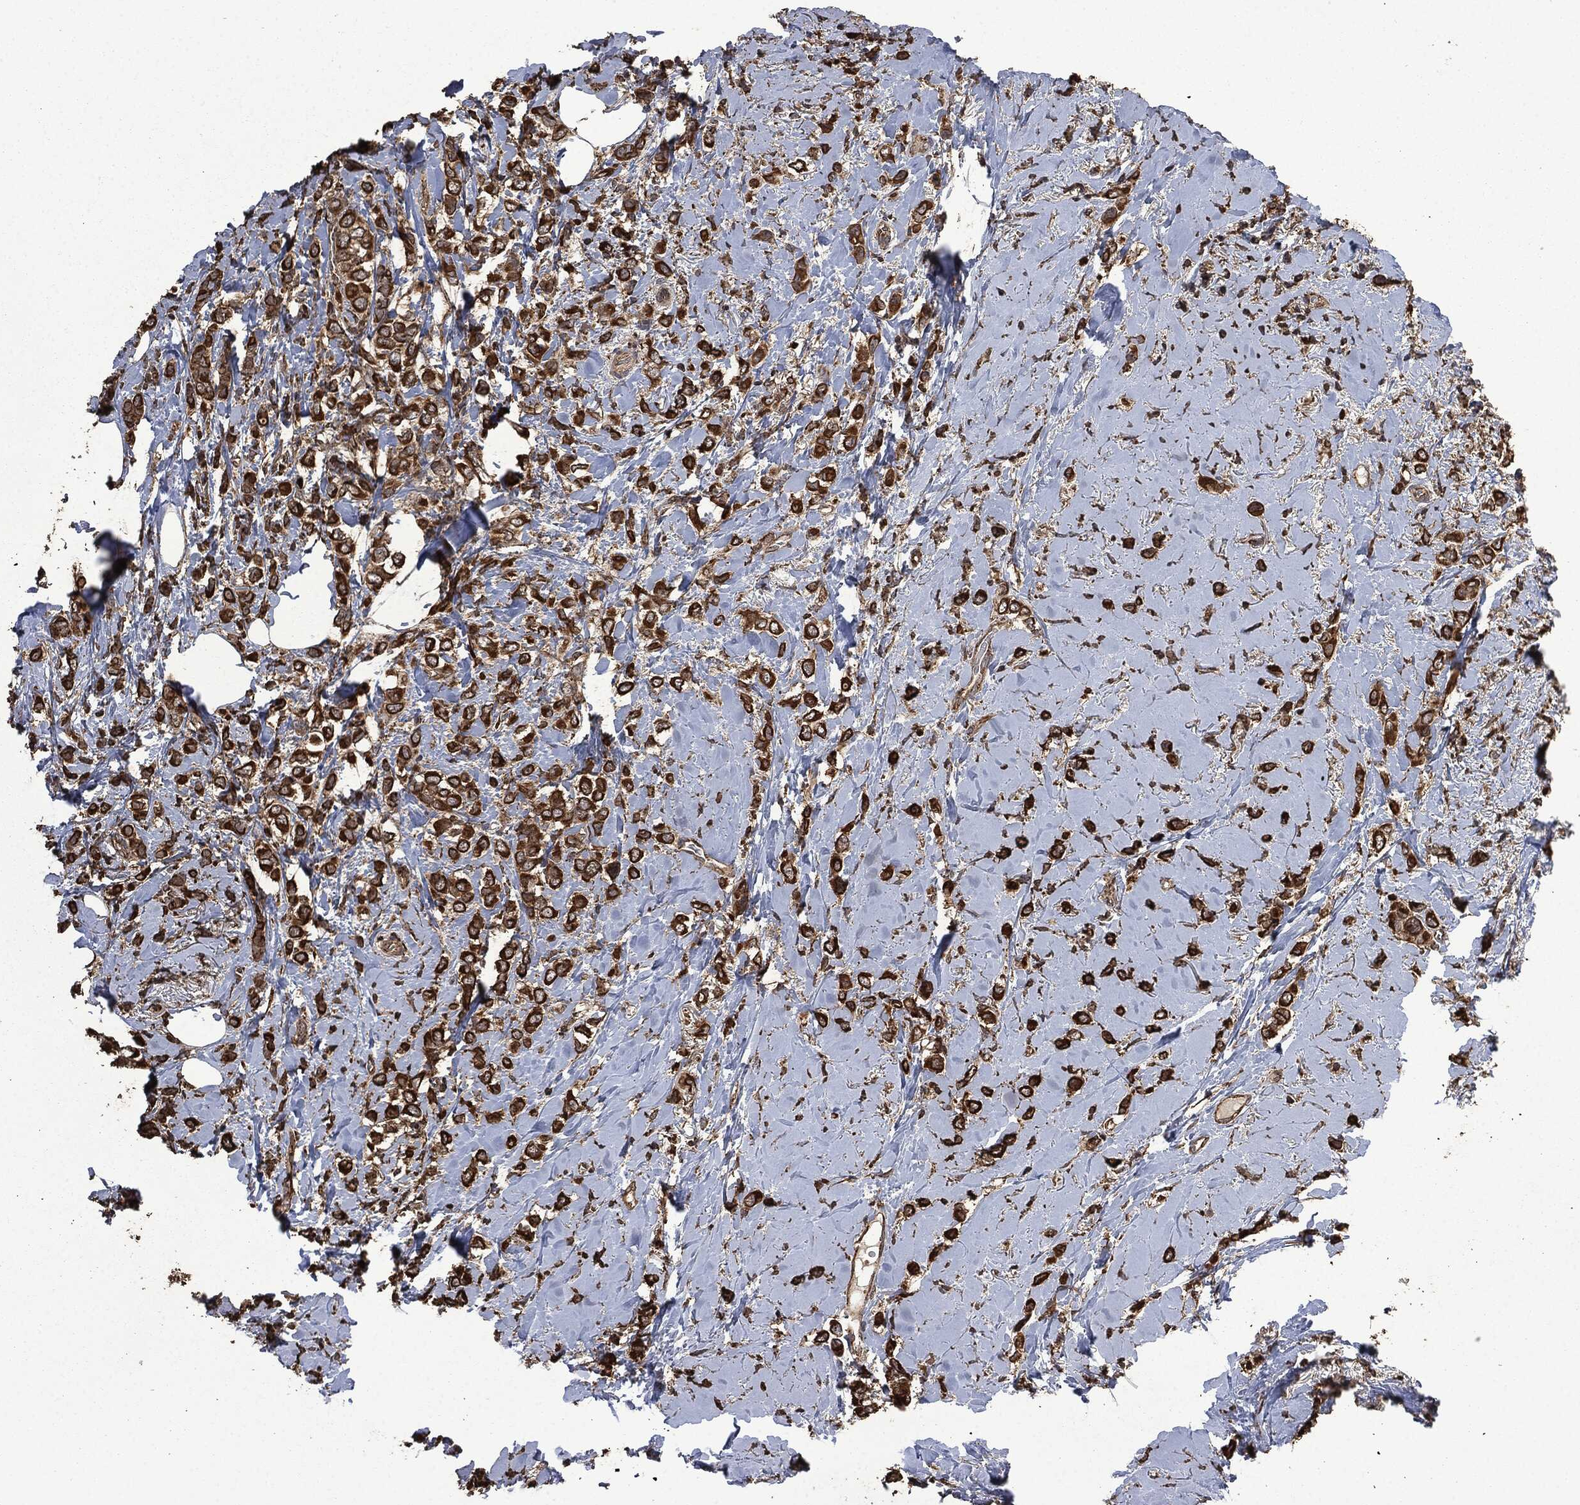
{"staining": {"intensity": "strong", "quantity": ">75%", "location": "cytoplasmic/membranous"}, "tissue": "breast cancer", "cell_type": "Tumor cells", "image_type": "cancer", "snomed": [{"axis": "morphology", "description": "Lobular carcinoma"}, {"axis": "topography", "description": "Breast"}], "caption": "Breast cancer stained with IHC shows strong cytoplasmic/membranous expression in approximately >75% of tumor cells.", "gene": "LIG3", "patient": {"sex": "female", "age": 66}}